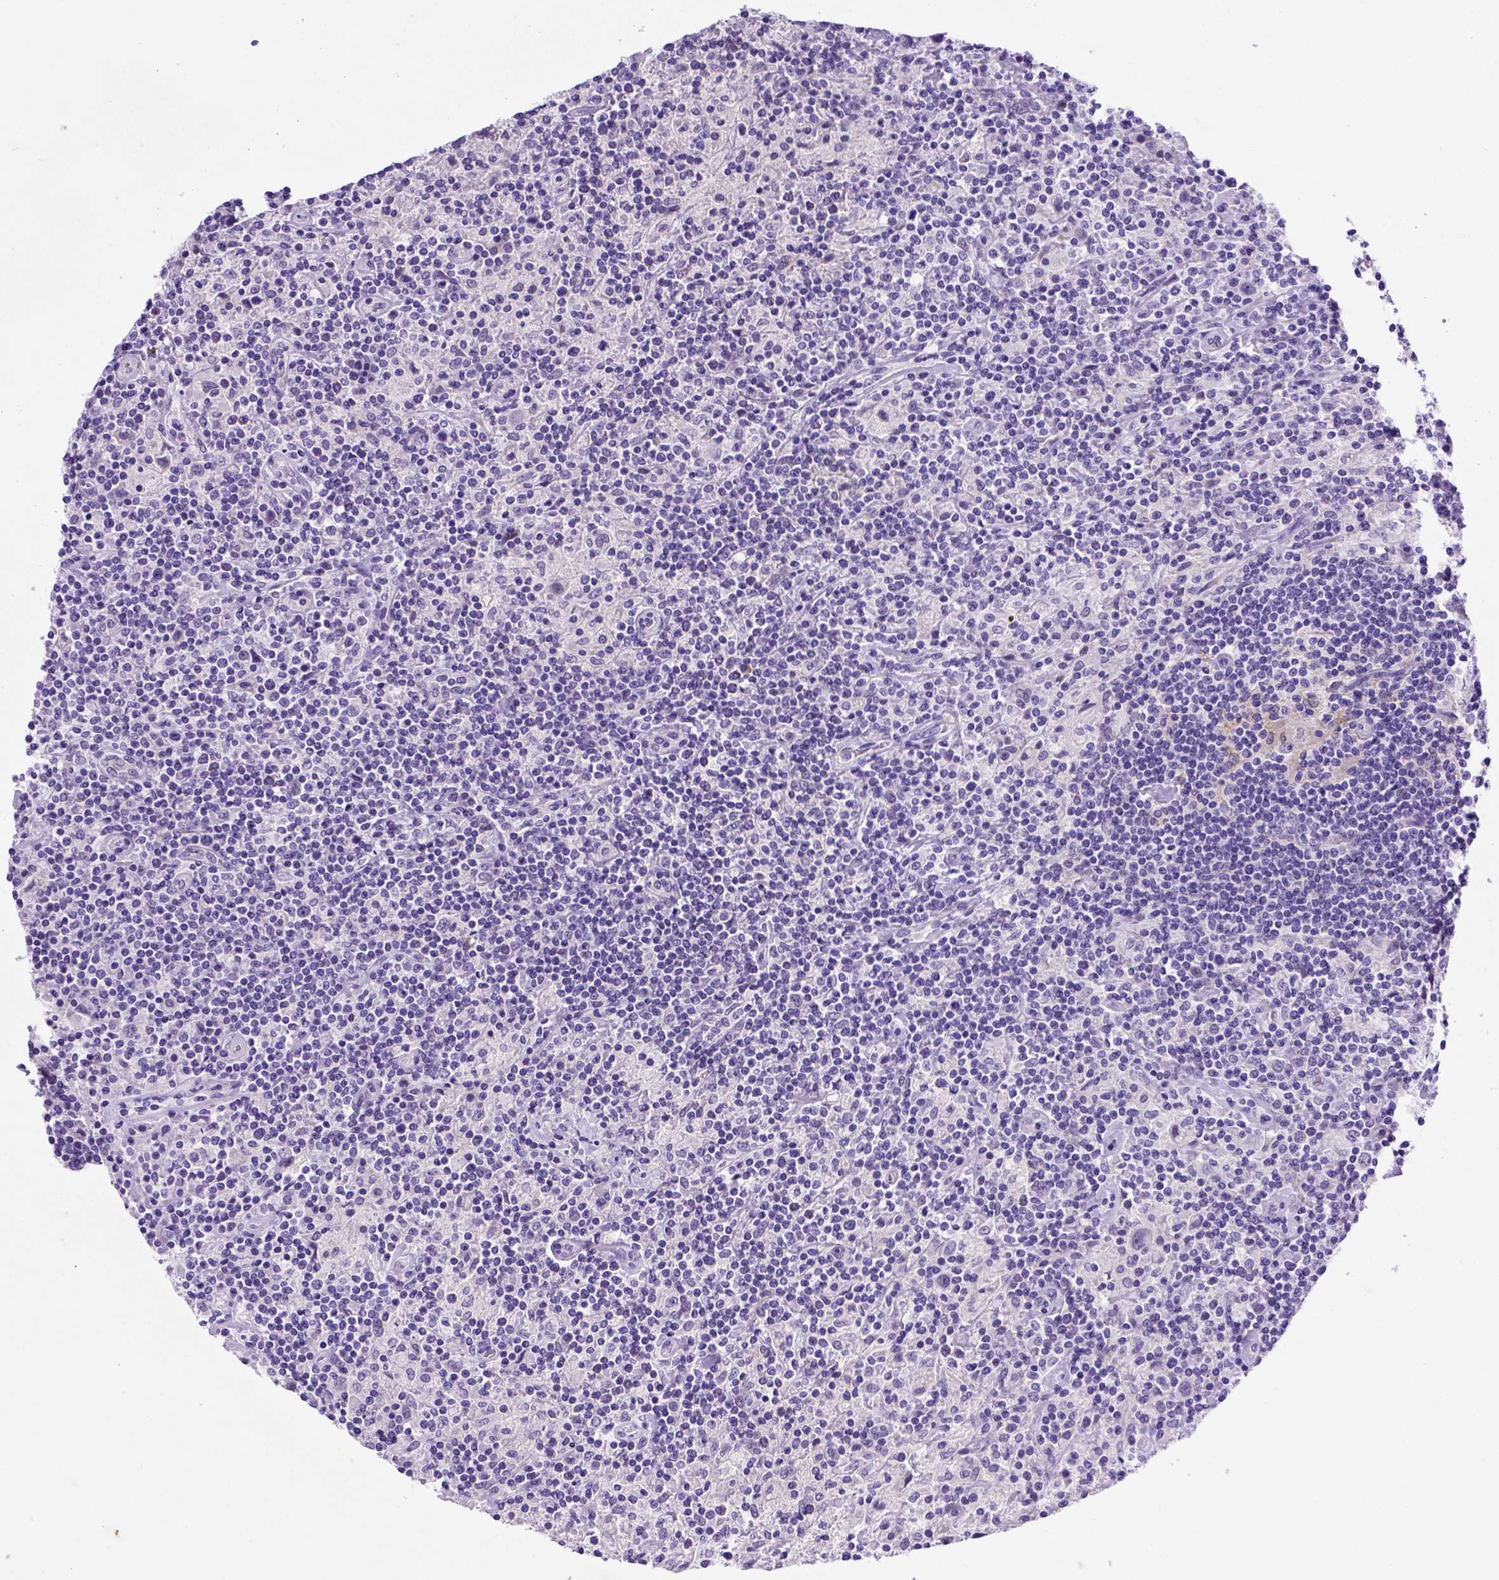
{"staining": {"intensity": "negative", "quantity": "none", "location": "none"}, "tissue": "lymphoma", "cell_type": "Tumor cells", "image_type": "cancer", "snomed": [{"axis": "morphology", "description": "Hodgkin's disease, NOS"}, {"axis": "topography", "description": "Lymph node"}], "caption": "This is an immunohistochemistry (IHC) image of lymphoma. There is no staining in tumor cells.", "gene": "FAM81B", "patient": {"sex": "male", "age": 70}}